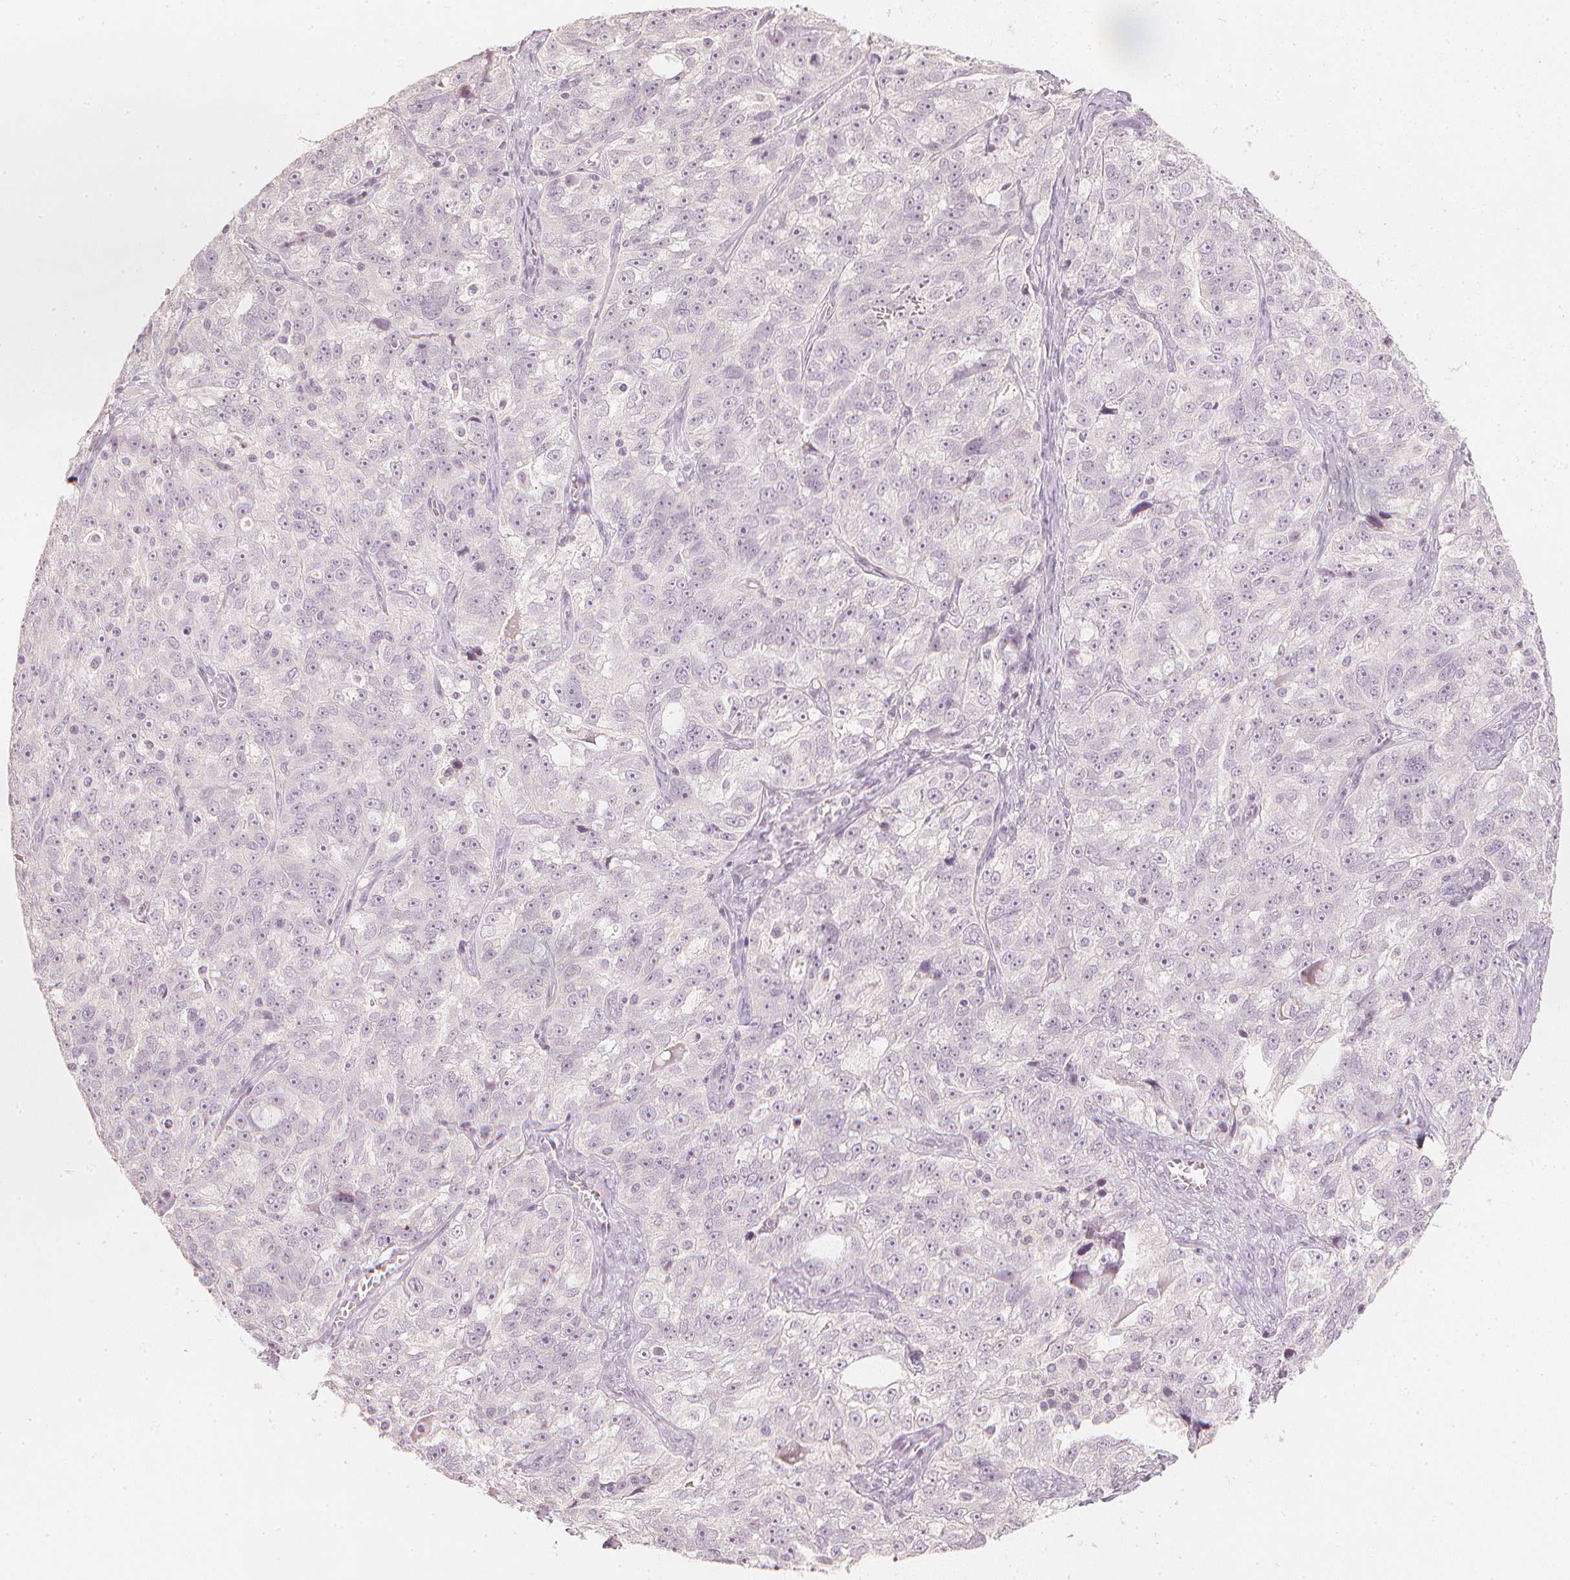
{"staining": {"intensity": "negative", "quantity": "none", "location": "none"}, "tissue": "ovarian cancer", "cell_type": "Tumor cells", "image_type": "cancer", "snomed": [{"axis": "morphology", "description": "Cystadenocarcinoma, serous, NOS"}, {"axis": "topography", "description": "Ovary"}], "caption": "High magnification brightfield microscopy of ovarian cancer stained with DAB (brown) and counterstained with hematoxylin (blue): tumor cells show no significant staining. Nuclei are stained in blue.", "gene": "CALB1", "patient": {"sex": "female", "age": 51}}